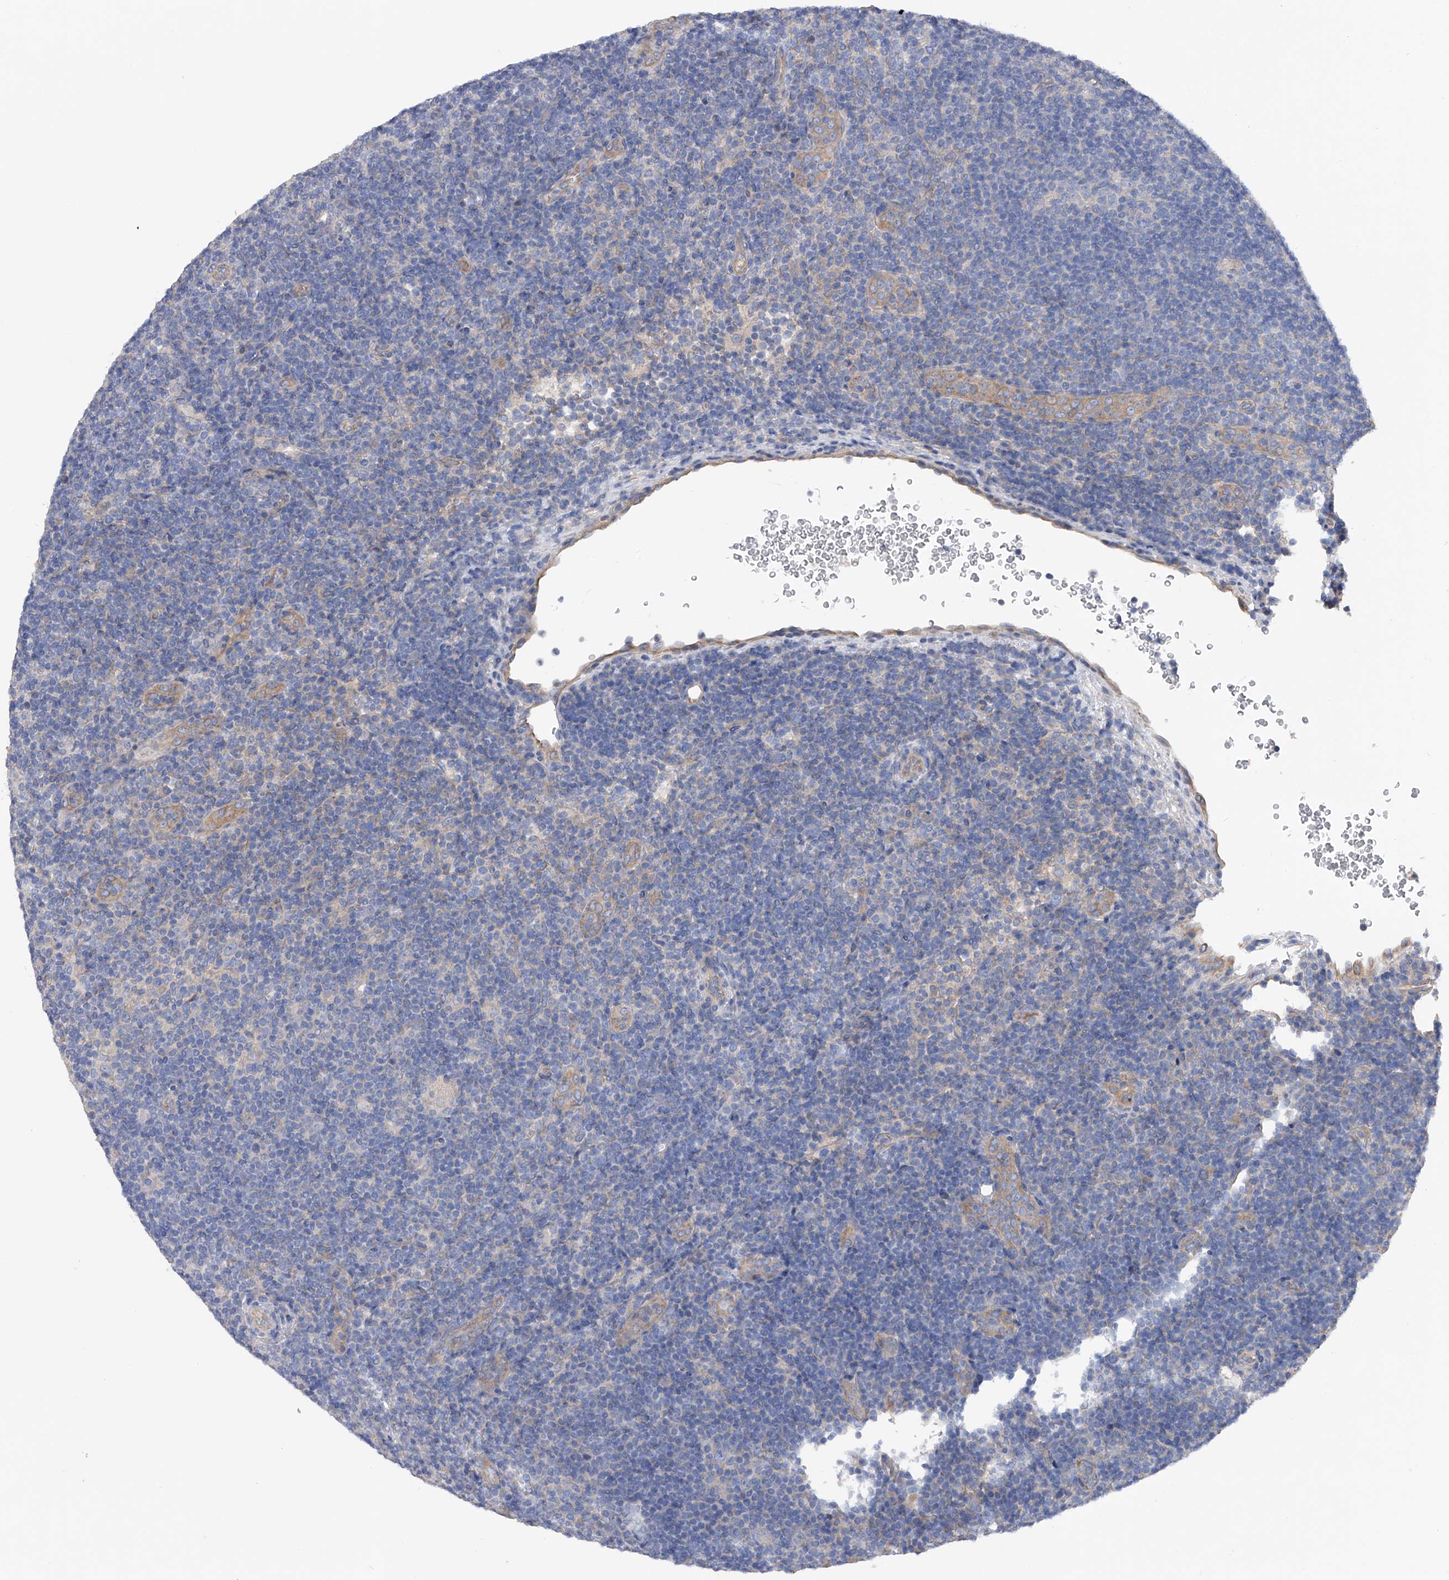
{"staining": {"intensity": "negative", "quantity": "none", "location": "none"}, "tissue": "lymphoma", "cell_type": "Tumor cells", "image_type": "cancer", "snomed": [{"axis": "morphology", "description": "Hodgkin's disease, NOS"}, {"axis": "topography", "description": "Lymph node"}], "caption": "Immunohistochemistry histopathology image of Hodgkin's disease stained for a protein (brown), which exhibits no expression in tumor cells.", "gene": "RWDD2A", "patient": {"sex": "female", "age": 57}}